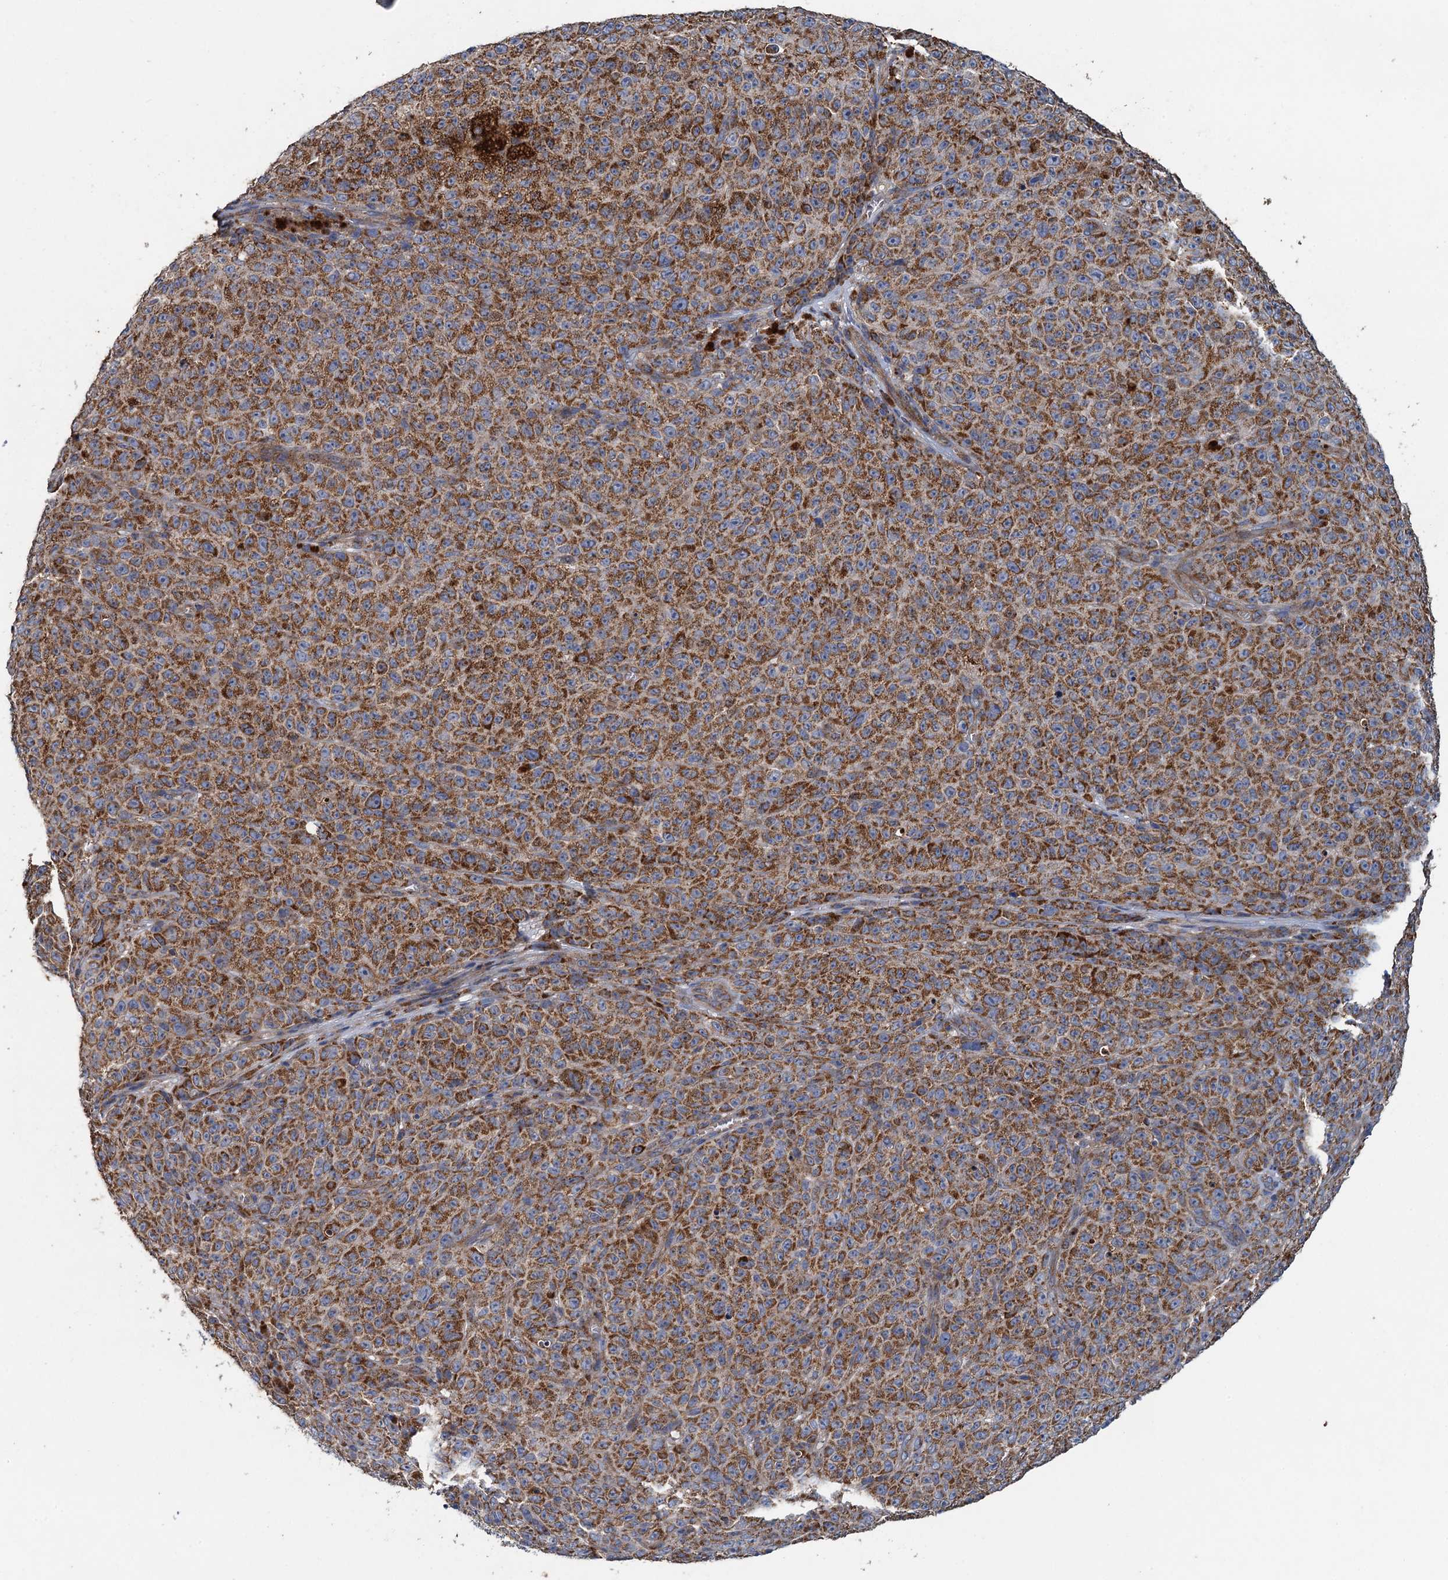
{"staining": {"intensity": "strong", "quantity": ">75%", "location": "cytoplasmic/membranous"}, "tissue": "melanoma", "cell_type": "Tumor cells", "image_type": "cancer", "snomed": [{"axis": "morphology", "description": "Malignant melanoma, NOS"}, {"axis": "topography", "description": "Skin"}], "caption": "Protein staining displays strong cytoplasmic/membranous expression in about >75% of tumor cells in melanoma.", "gene": "BCS1L", "patient": {"sex": "female", "age": 82}}